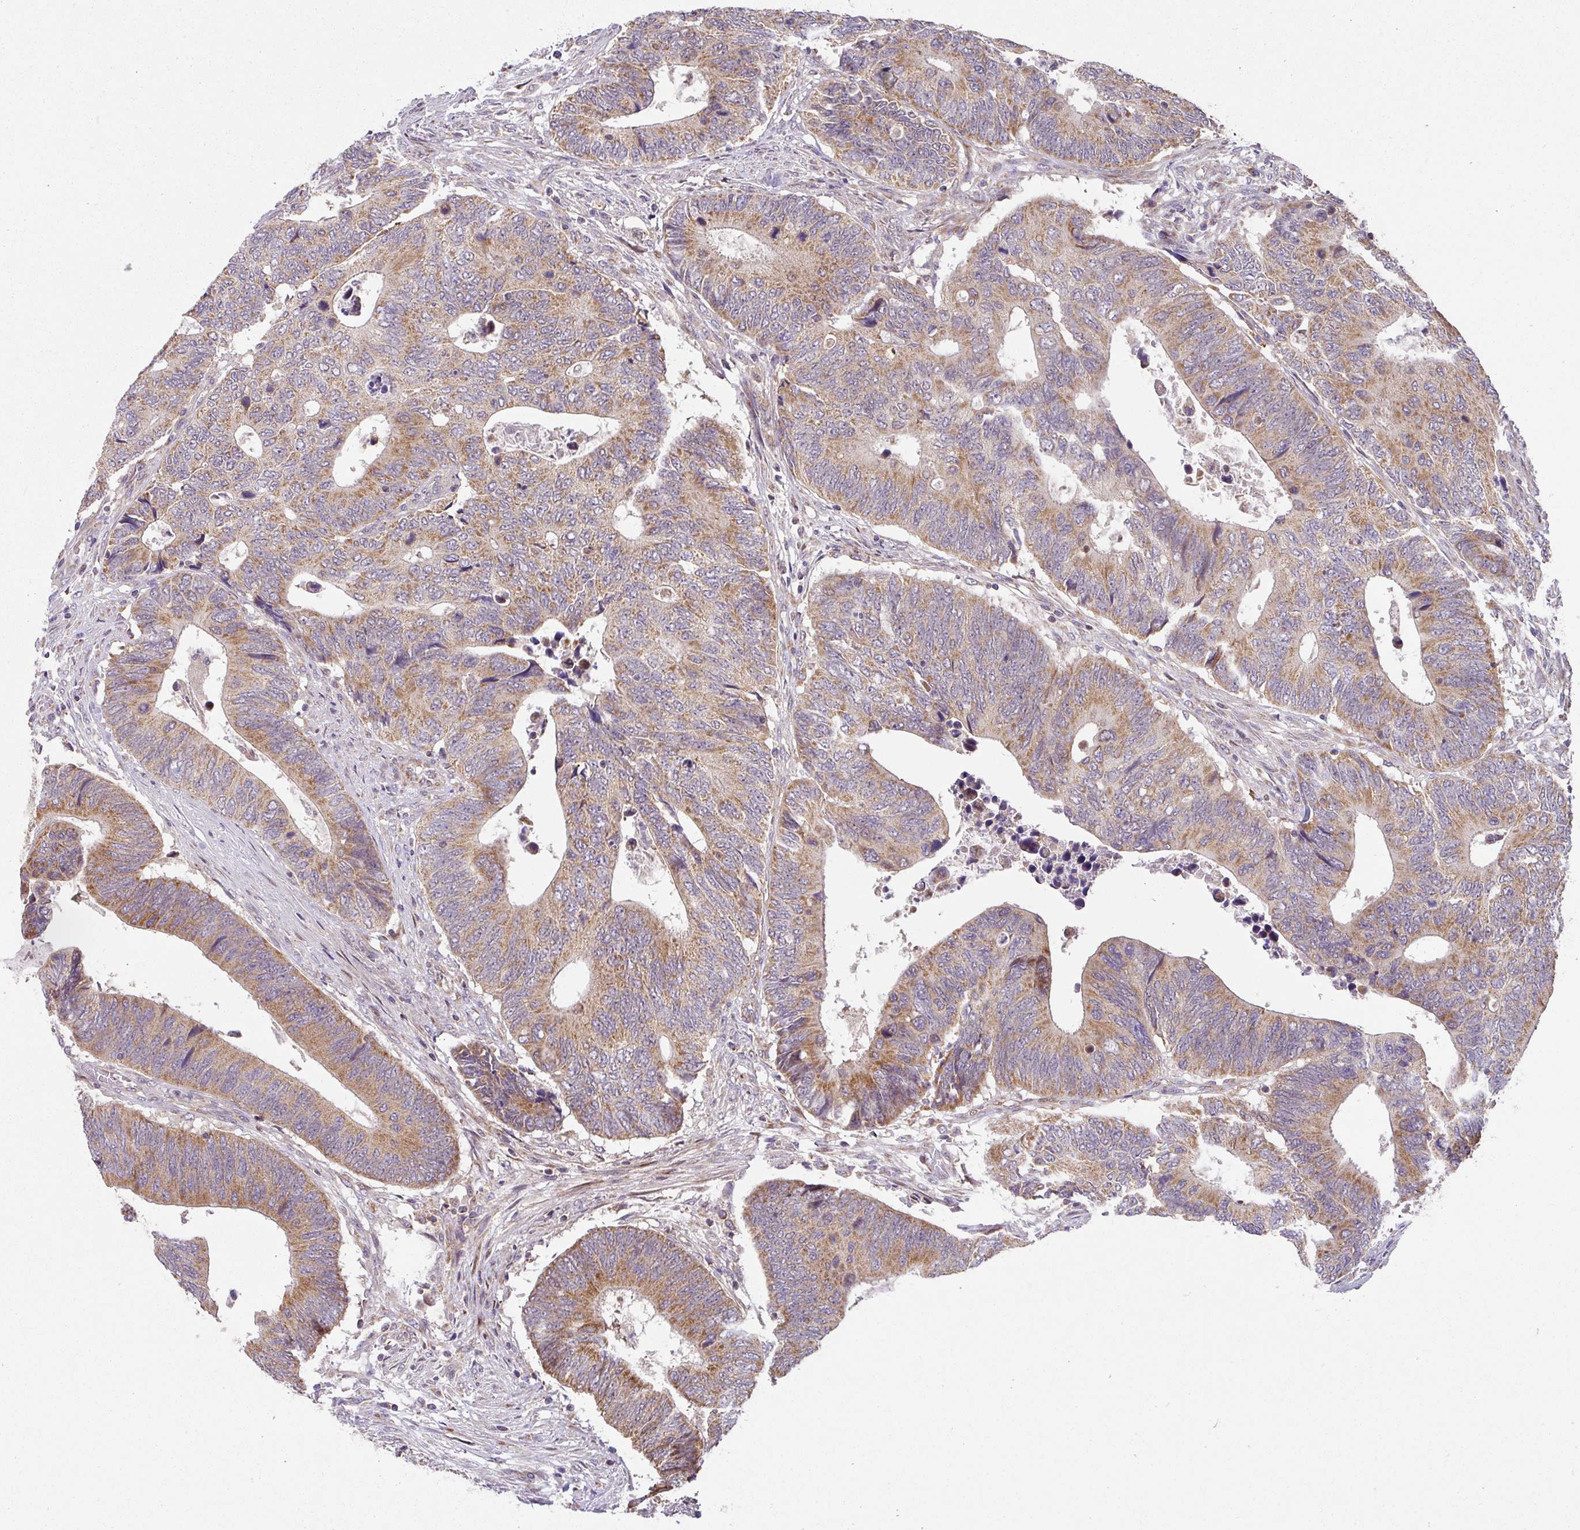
{"staining": {"intensity": "moderate", "quantity": ">75%", "location": "cytoplasmic/membranous"}, "tissue": "colorectal cancer", "cell_type": "Tumor cells", "image_type": "cancer", "snomed": [{"axis": "morphology", "description": "Adenocarcinoma, NOS"}, {"axis": "topography", "description": "Colon"}], "caption": "Immunohistochemical staining of human colorectal cancer (adenocarcinoma) reveals medium levels of moderate cytoplasmic/membranous staining in about >75% of tumor cells. The protein is shown in brown color, while the nuclei are stained blue.", "gene": "SARS2", "patient": {"sex": "male", "age": 87}}